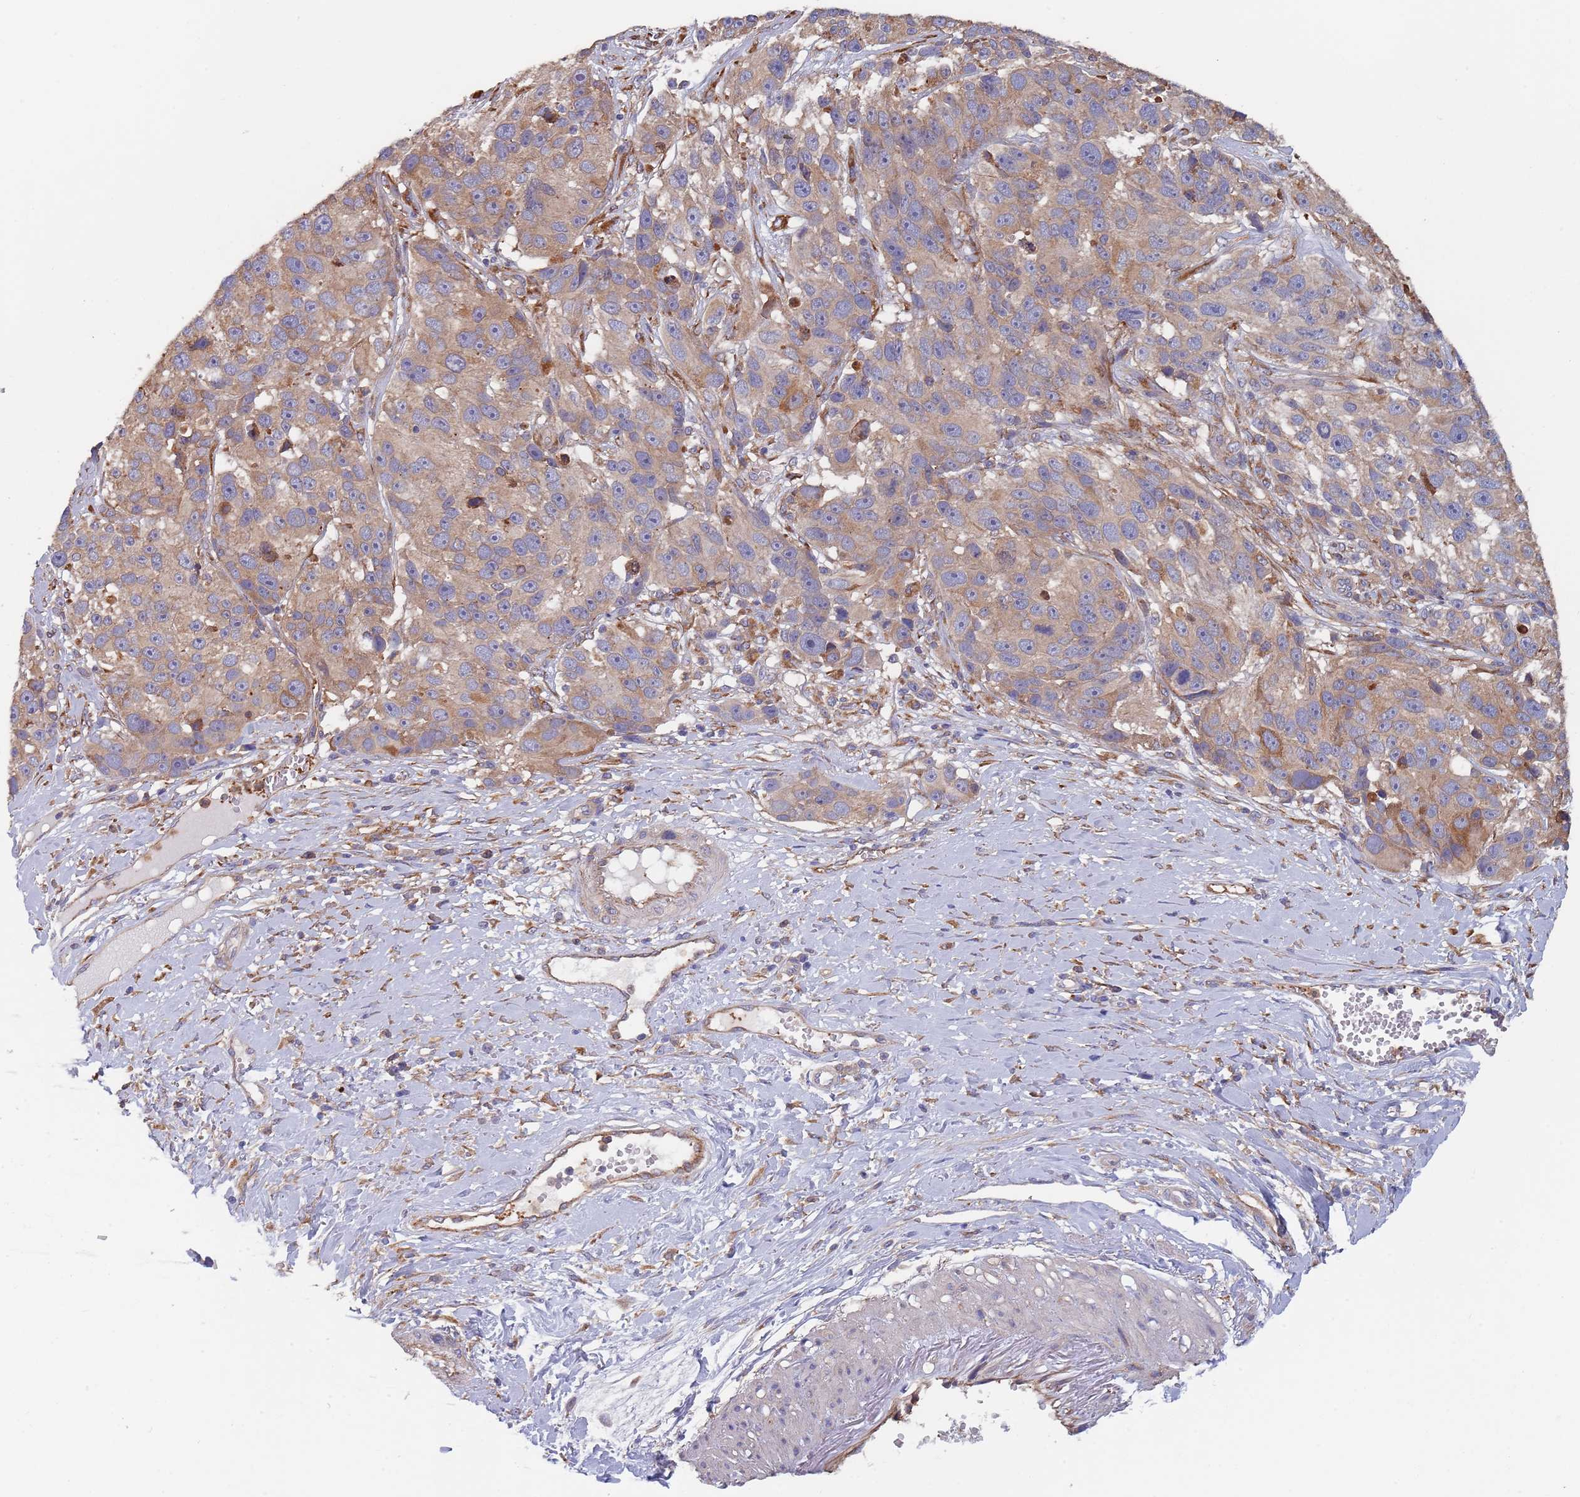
{"staining": {"intensity": "moderate", "quantity": "25%-75%", "location": "cytoplasmic/membranous"}, "tissue": "melanoma", "cell_type": "Tumor cells", "image_type": "cancer", "snomed": [{"axis": "morphology", "description": "Malignant melanoma, NOS"}, {"axis": "topography", "description": "Skin"}], "caption": "There is medium levels of moderate cytoplasmic/membranous staining in tumor cells of malignant melanoma, as demonstrated by immunohistochemical staining (brown color).", "gene": "DCUN1D3", "patient": {"sex": "male", "age": 84}}